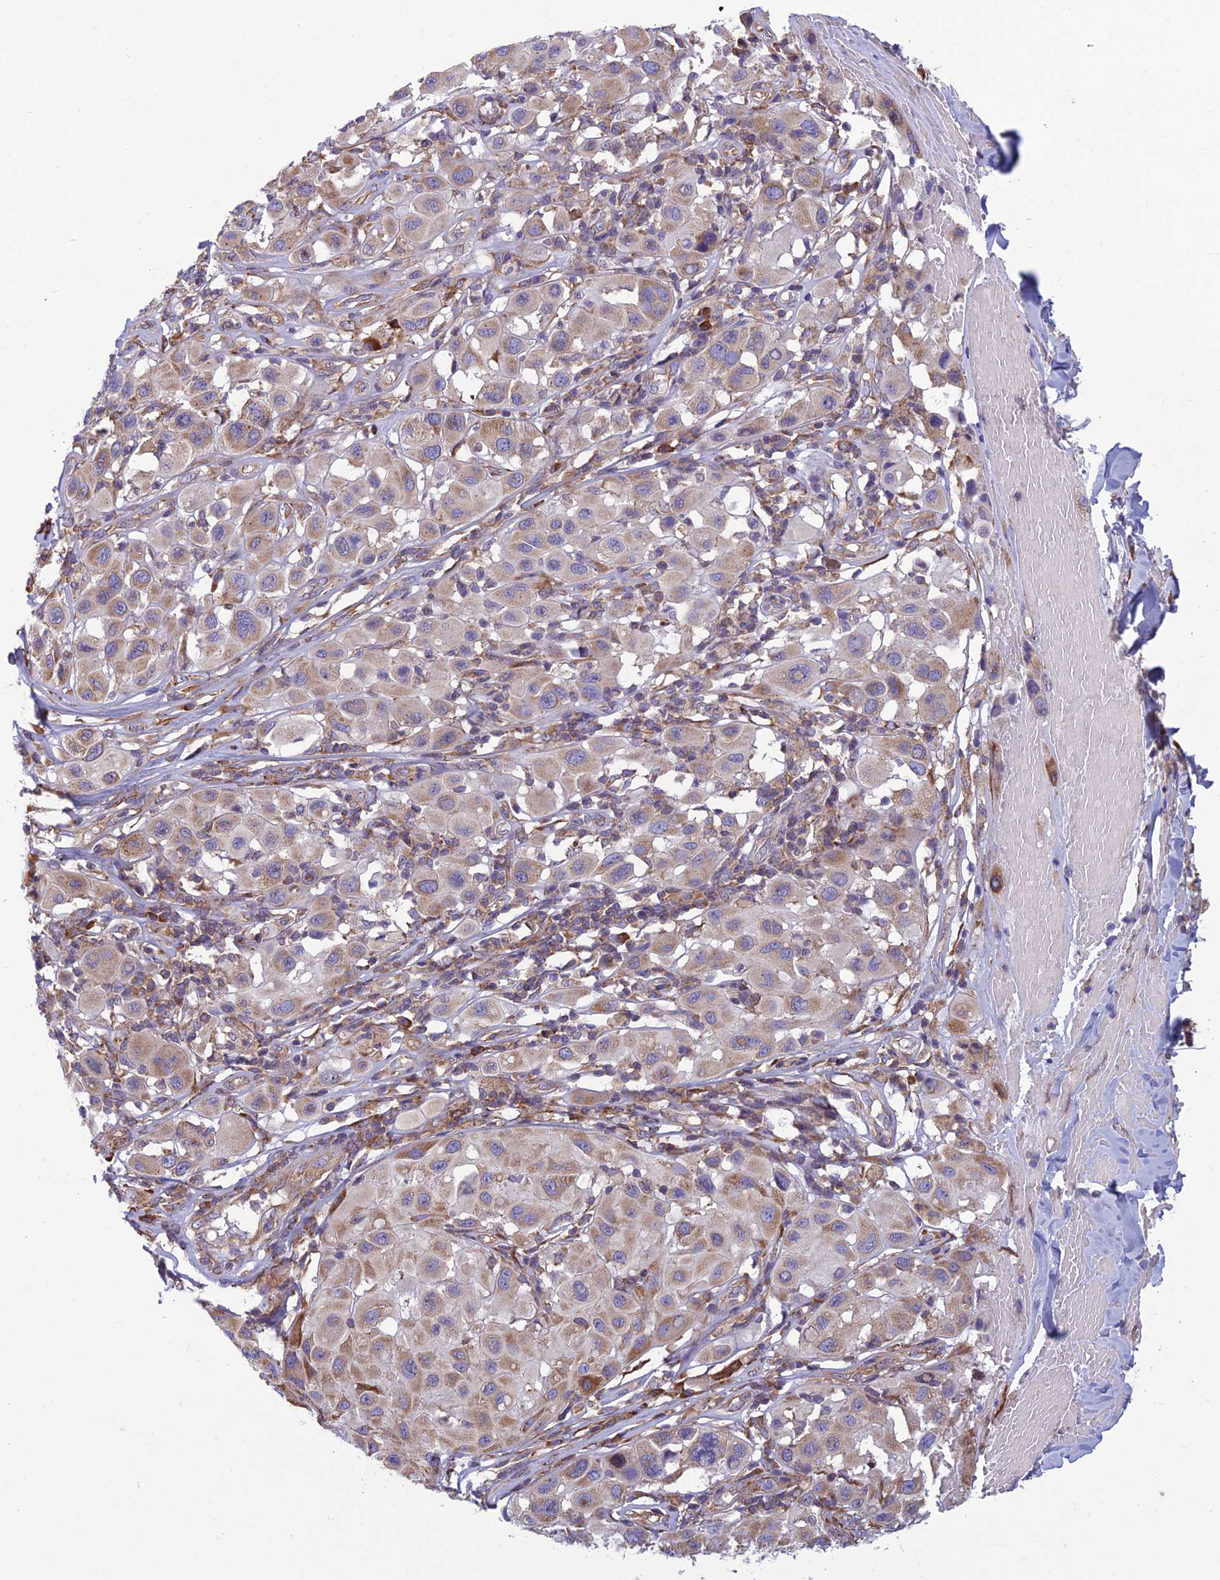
{"staining": {"intensity": "weak", "quantity": "25%-75%", "location": "cytoplasmic/membranous"}, "tissue": "melanoma", "cell_type": "Tumor cells", "image_type": "cancer", "snomed": [{"axis": "morphology", "description": "Malignant melanoma, Metastatic site"}, {"axis": "topography", "description": "Skin"}], "caption": "Weak cytoplasmic/membranous expression for a protein is identified in about 25%-75% of tumor cells of malignant melanoma (metastatic site) using immunohistochemistry.", "gene": "RPL17-C18orf32", "patient": {"sex": "male", "age": 41}}